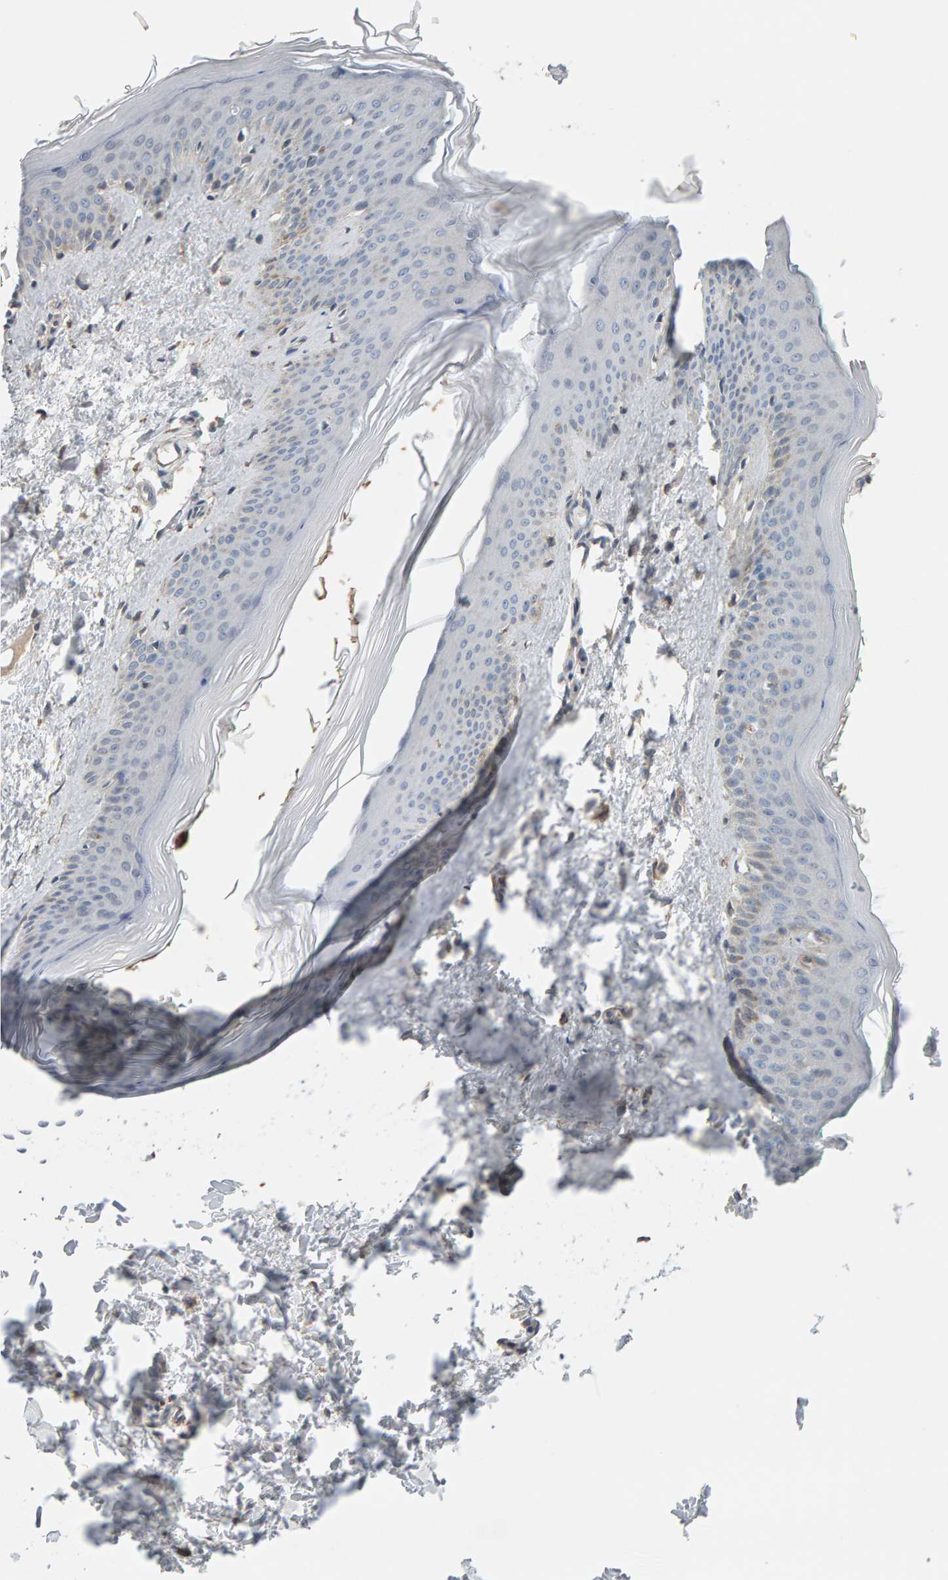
{"staining": {"intensity": "negative", "quantity": "none", "location": "none"}, "tissue": "skin", "cell_type": "Fibroblasts", "image_type": "normal", "snomed": [{"axis": "morphology", "description": "Normal tissue, NOS"}, {"axis": "topography", "description": "Skin"}], "caption": "Immunohistochemical staining of normal human skin displays no significant staining in fibroblasts.", "gene": "IPPK", "patient": {"sex": "female", "age": 27}}